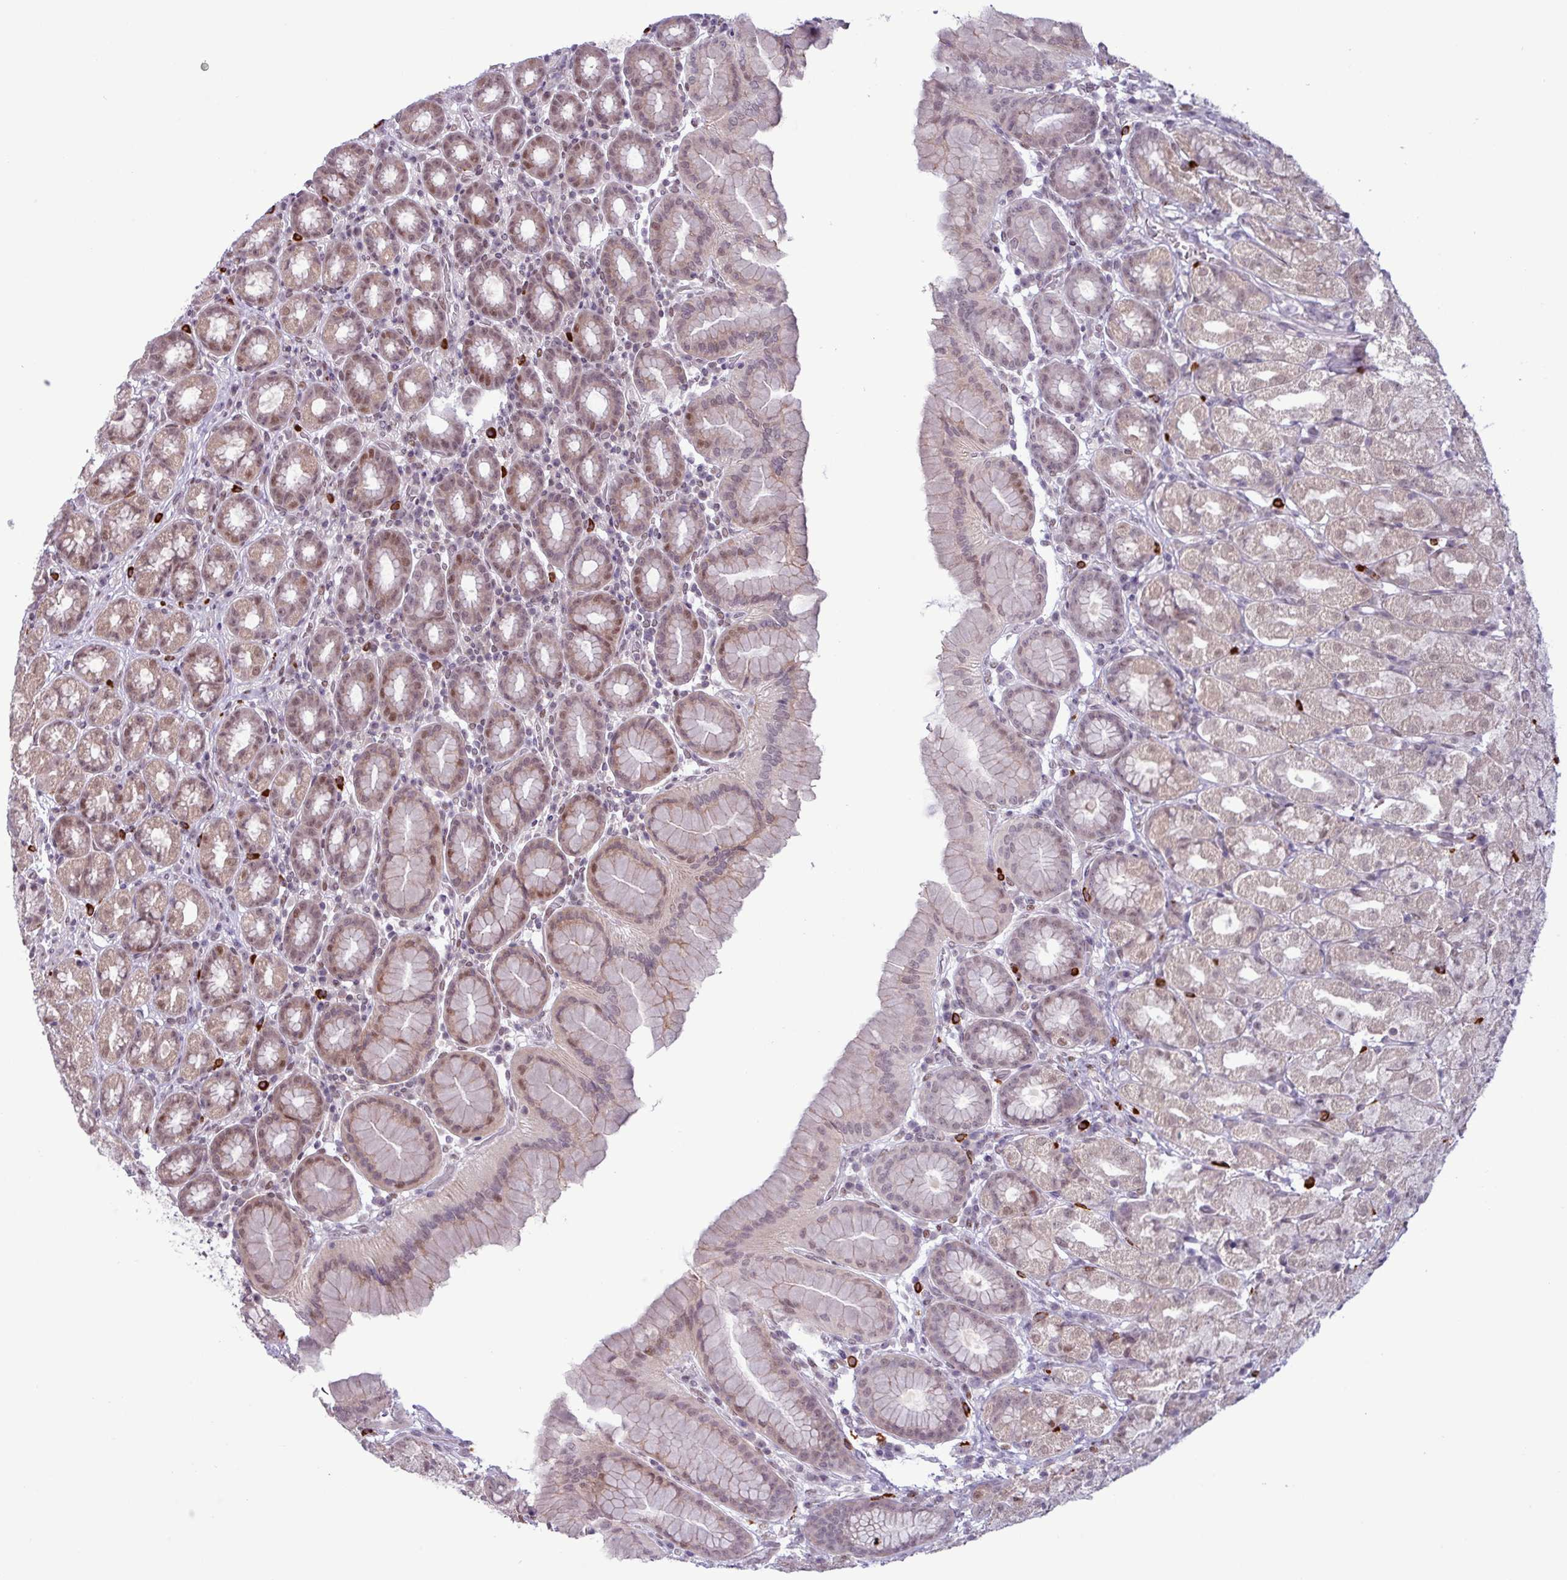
{"staining": {"intensity": "moderate", "quantity": ">75%", "location": "cytoplasmic/membranous,nuclear"}, "tissue": "stomach", "cell_type": "Glandular cells", "image_type": "normal", "snomed": [{"axis": "morphology", "description": "Normal tissue, NOS"}, {"axis": "topography", "description": "Stomach, upper"}, {"axis": "topography", "description": "Stomach"}], "caption": "Immunohistochemistry (IHC) of benign human stomach shows medium levels of moderate cytoplasmic/membranous,nuclear positivity in approximately >75% of glandular cells.", "gene": "NOTCH2", "patient": {"sex": "male", "age": 68}}